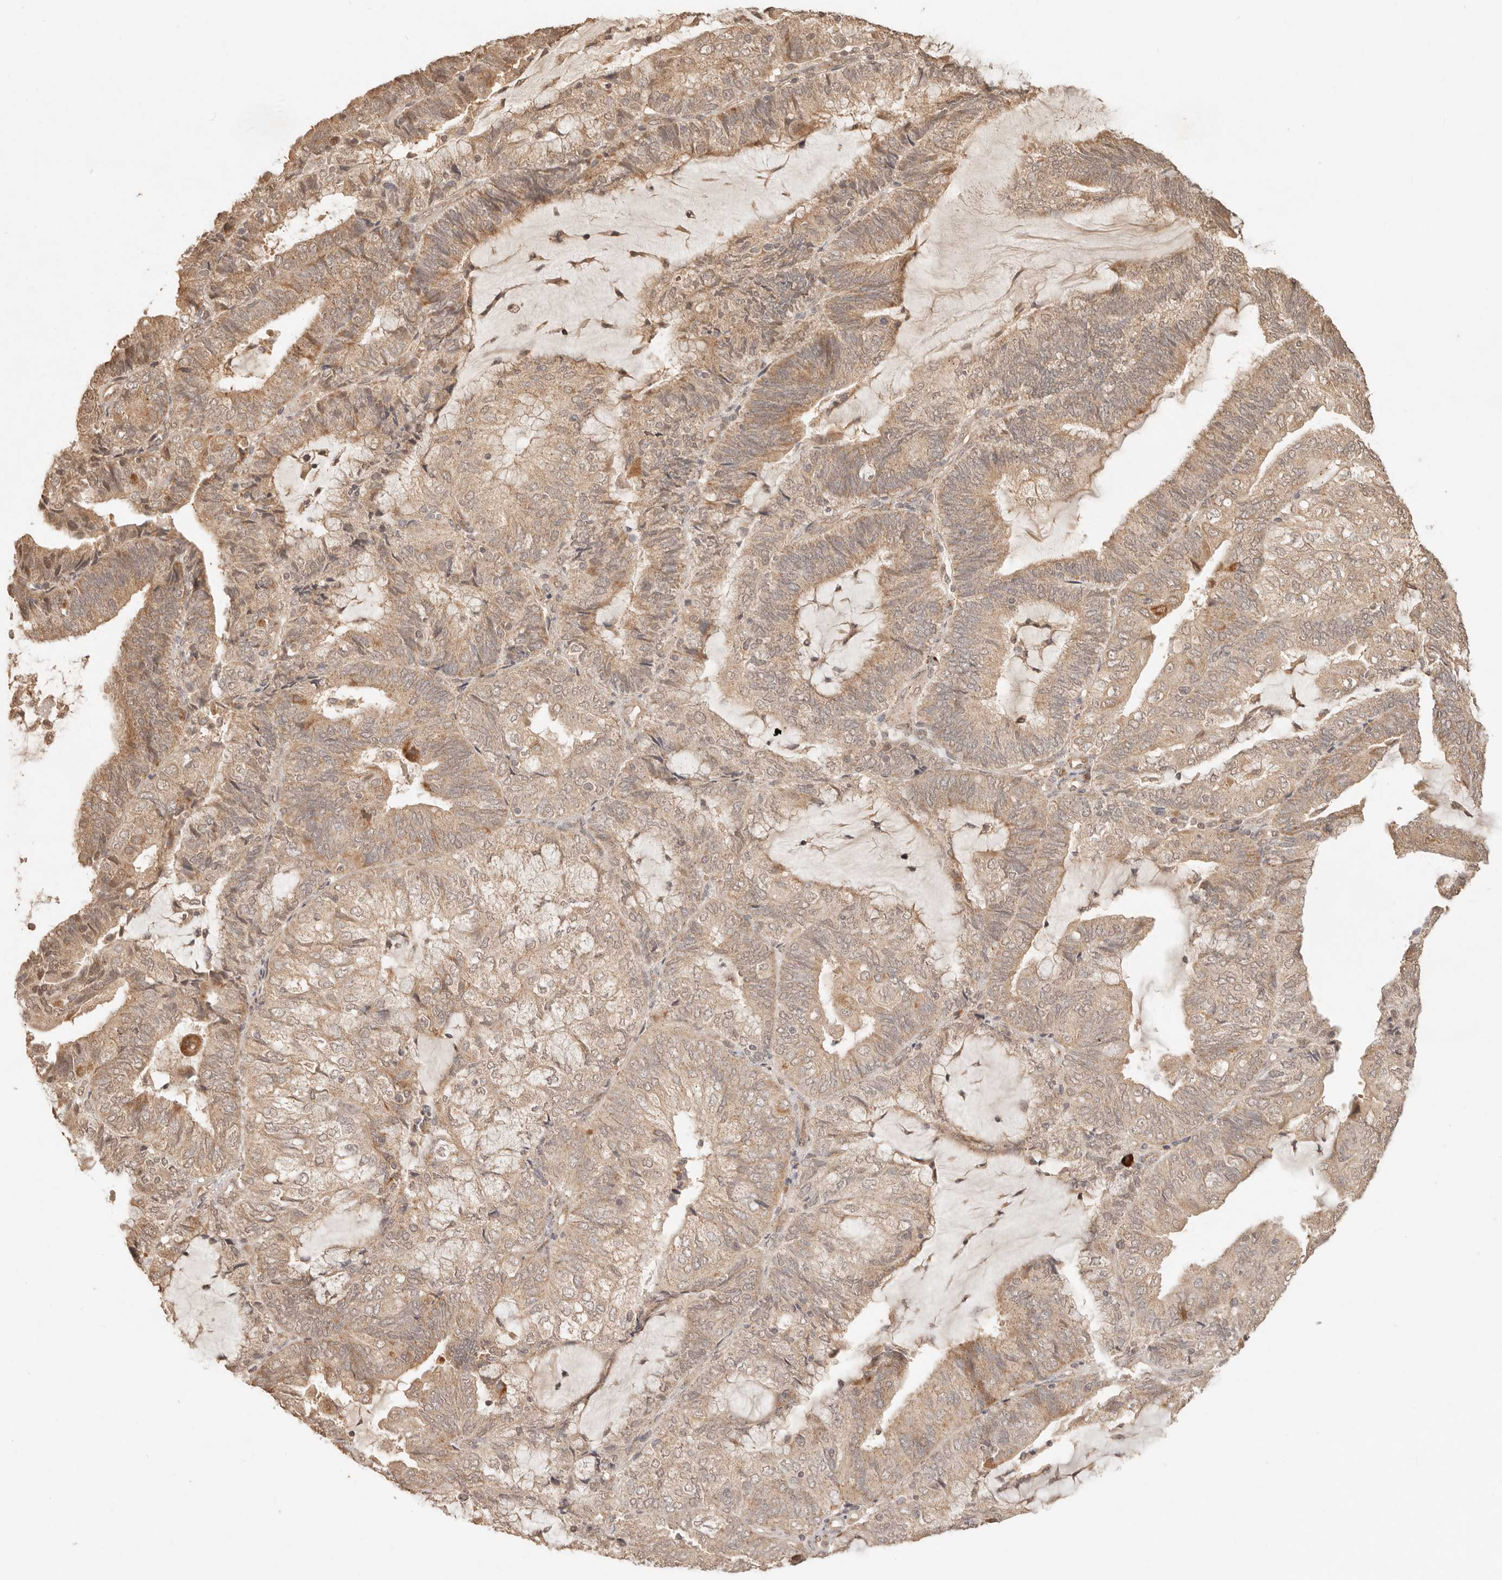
{"staining": {"intensity": "weak", "quantity": ">75%", "location": "cytoplasmic/membranous"}, "tissue": "endometrial cancer", "cell_type": "Tumor cells", "image_type": "cancer", "snomed": [{"axis": "morphology", "description": "Adenocarcinoma, NOS"}, {"axis": "topography", "description": "Endometrium"}], "caption": "A brown stain labels weak cytoplasmic/membranous positivity of a protein in adenocarcinoma (endometrial) tumor cells. The staining was performed using DAB (3,3'-diaminobenzidine) to visualize the protein expression in brown, while the nuclei were stained in blue with hematoxylin (Magnification: 20x).", "gene": "LMO4", "patient": {"sex": "female", "age": 81}}